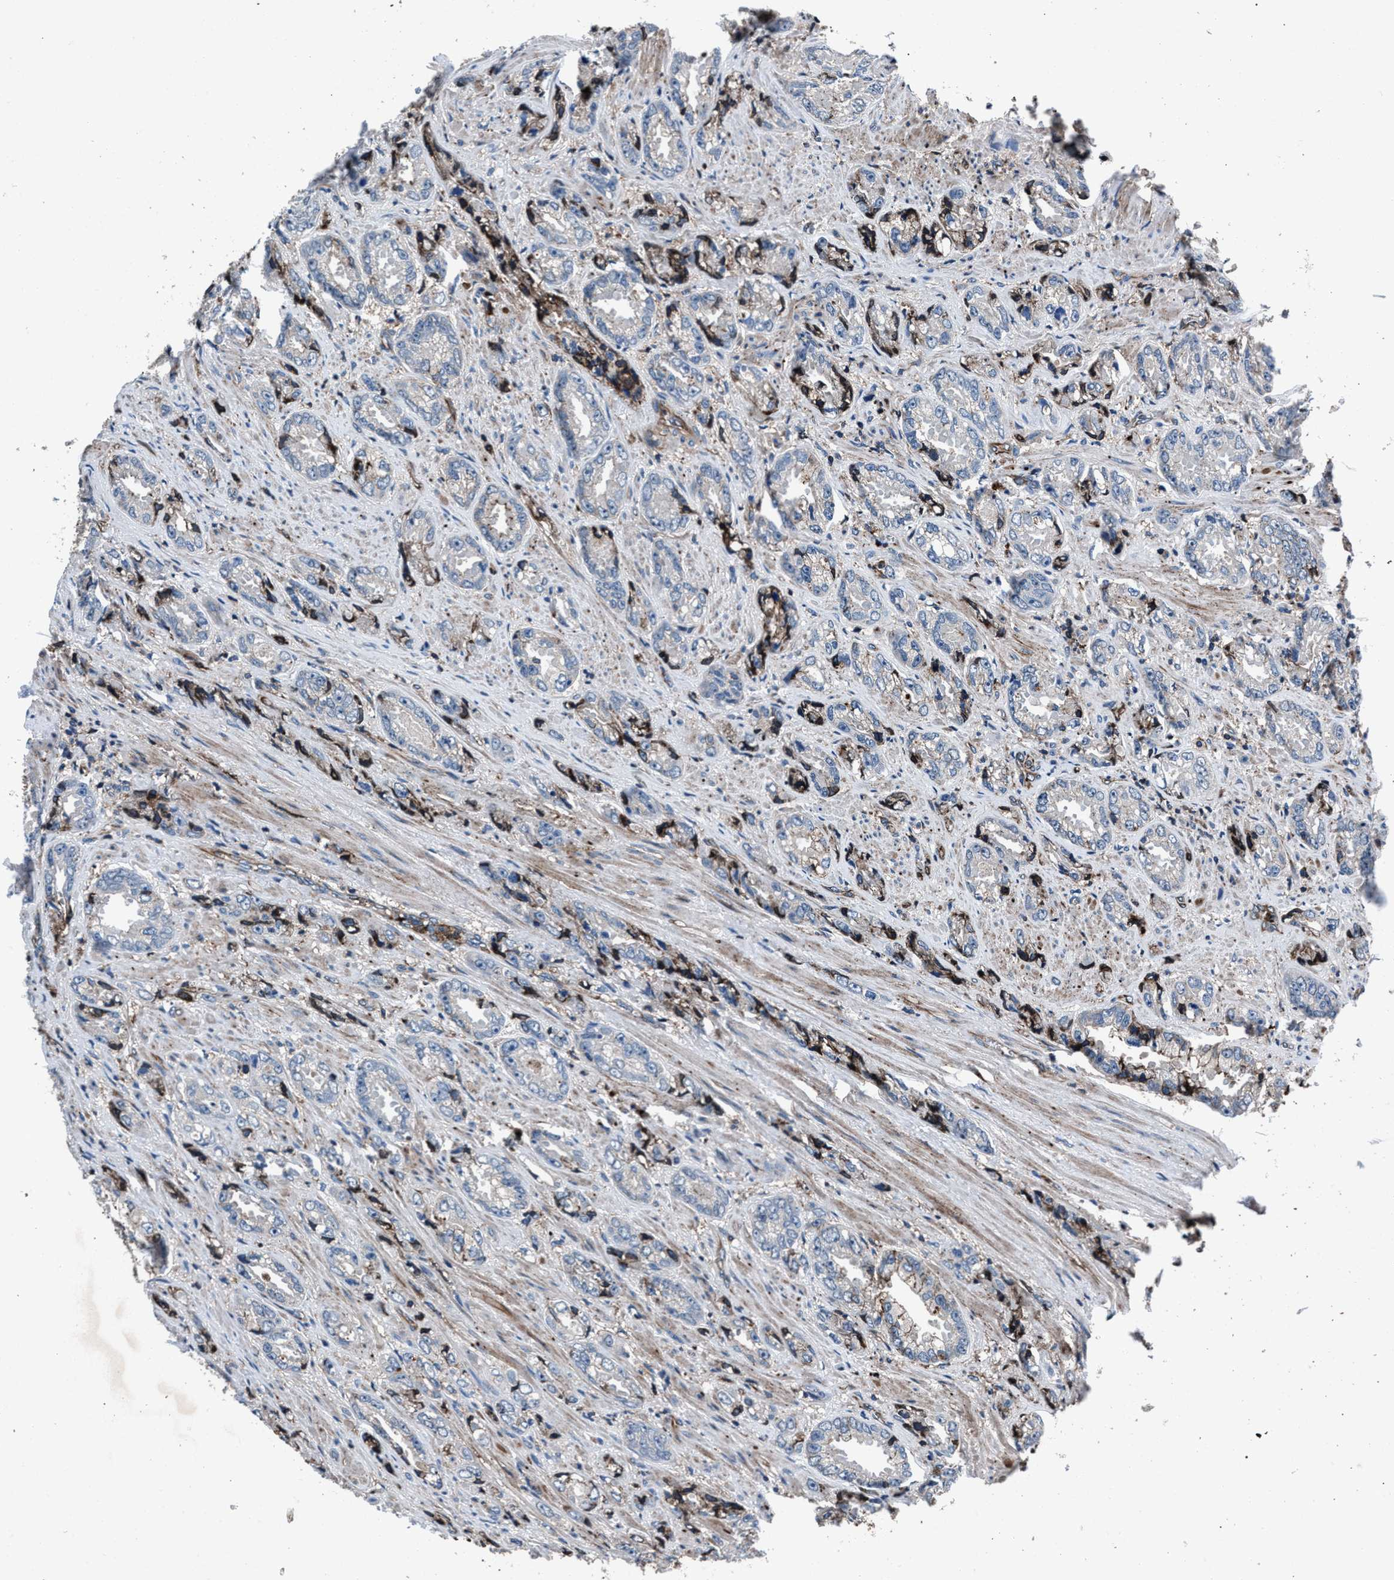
{"staining": {"intensity": "strong", "quantity": "<25%", "location": "cytoplasmic/membranous"}, "tissue": "prostate cancer", "cell_type": "Tumor cells", "image_type": "cancer", "snomed": [{"axis": "morphology", "description": "Adenocarcinoma, High grade"}, {"axis": "topography", "description": "Prostate"}], "caption": "Immunohistochemistry of human prostate cancer (adenocarcinoma (high-grade)) exhibits medium levels of strong cytoplasmic/membranous positivity in about <25% of tumor cells.", "gene": "MFSD11", "patient": {"sex": "male", "age": 61}}